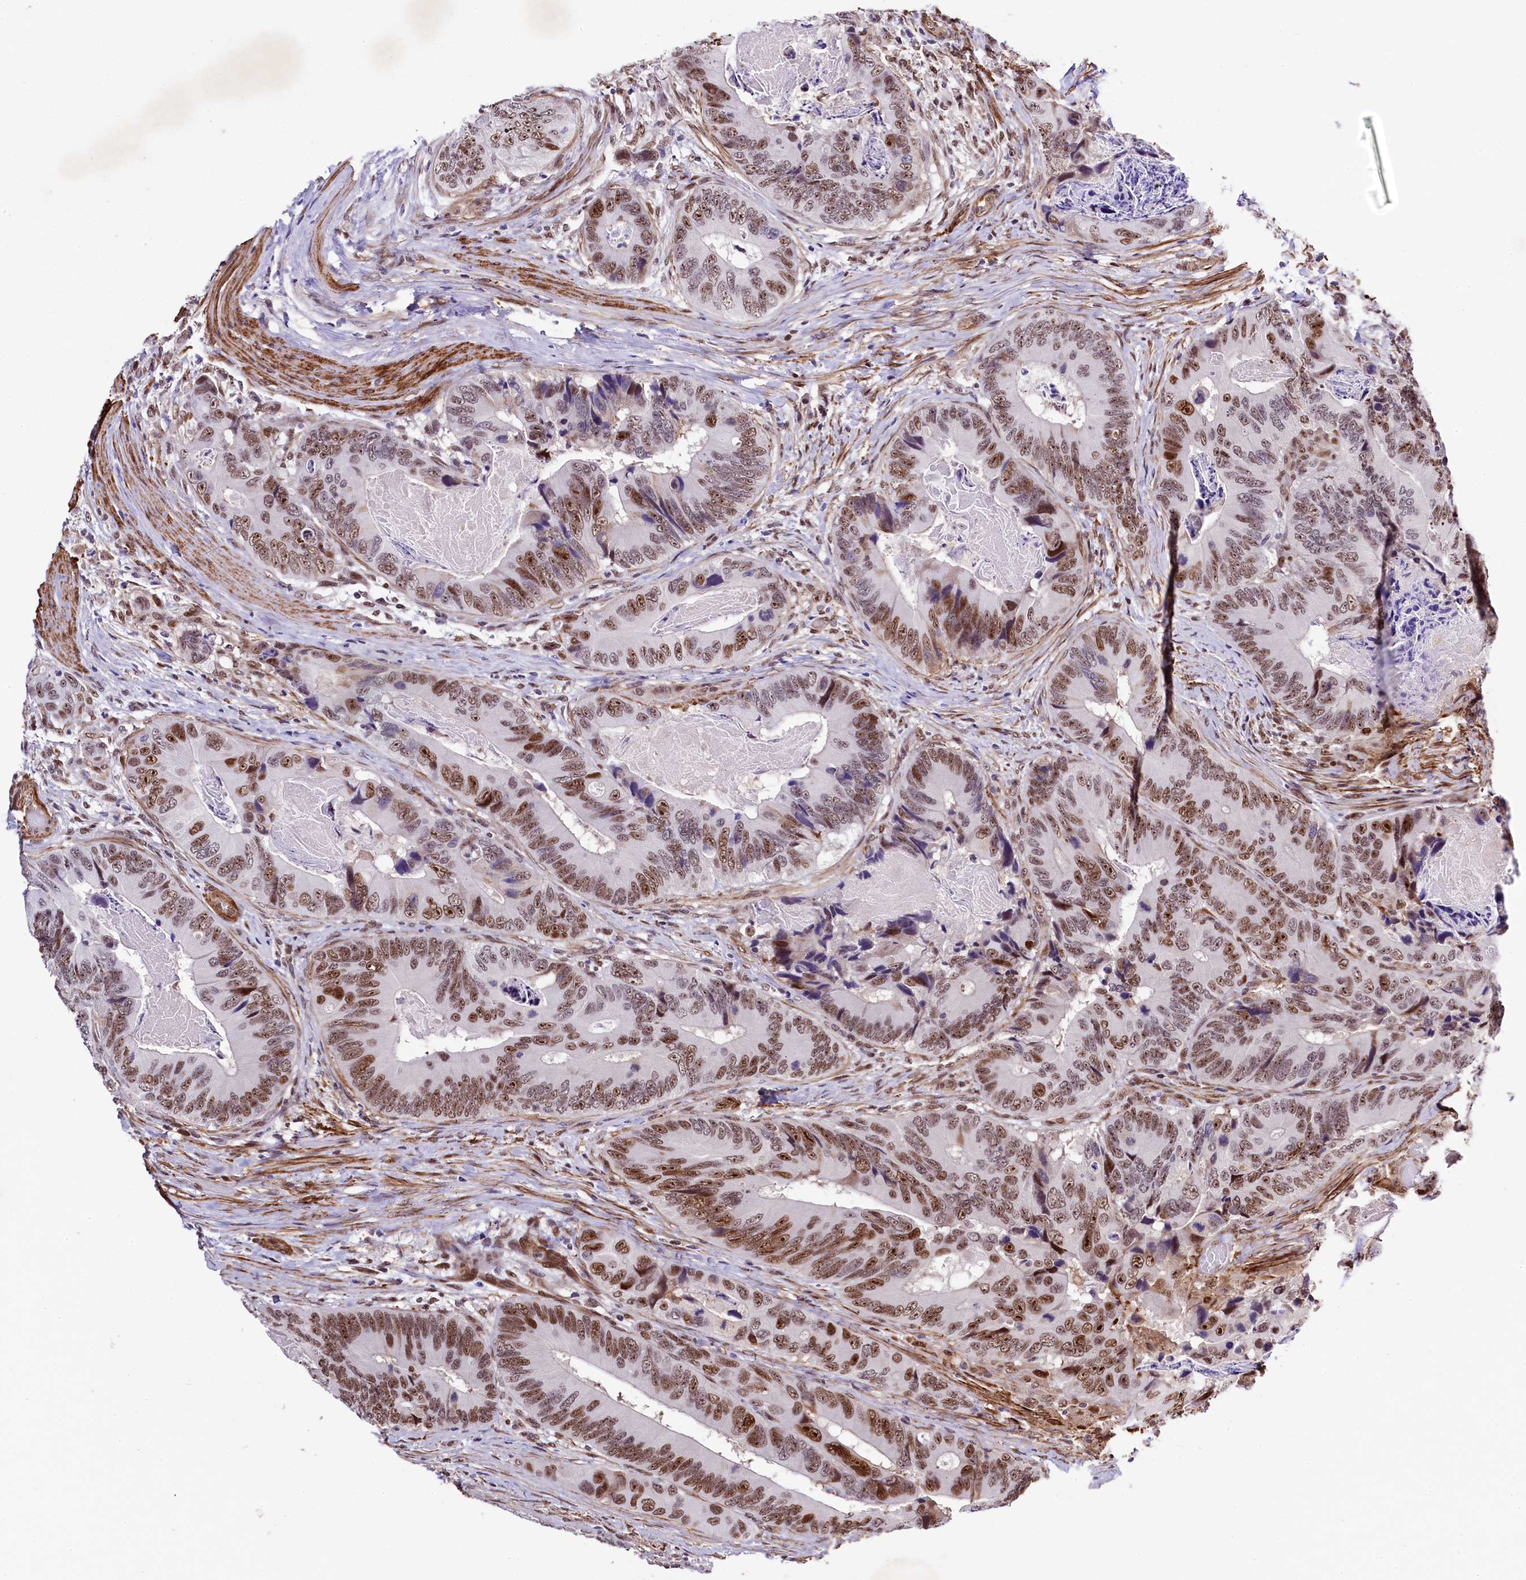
{"staining": {"intensity": "moderate", "quantity": ">75%", "location": "nuclear"}, "tissue": "colorectal cancer", "cell_type": "Tumor cells", "image_type": "cancer", "snomed": [{"axis": "morphology", "description": "Adenocarcinoma, NOS"}, {"axis": "topography", "description": "Colon"}], "caption": "The histopathology image reveals a brown stain indicating the presence of a protein in the nuclear of tumor cells in adenocarcinoma (colorectal).", "gene": "SAMD10", "patient": {"sex": "male", "age": 84}}